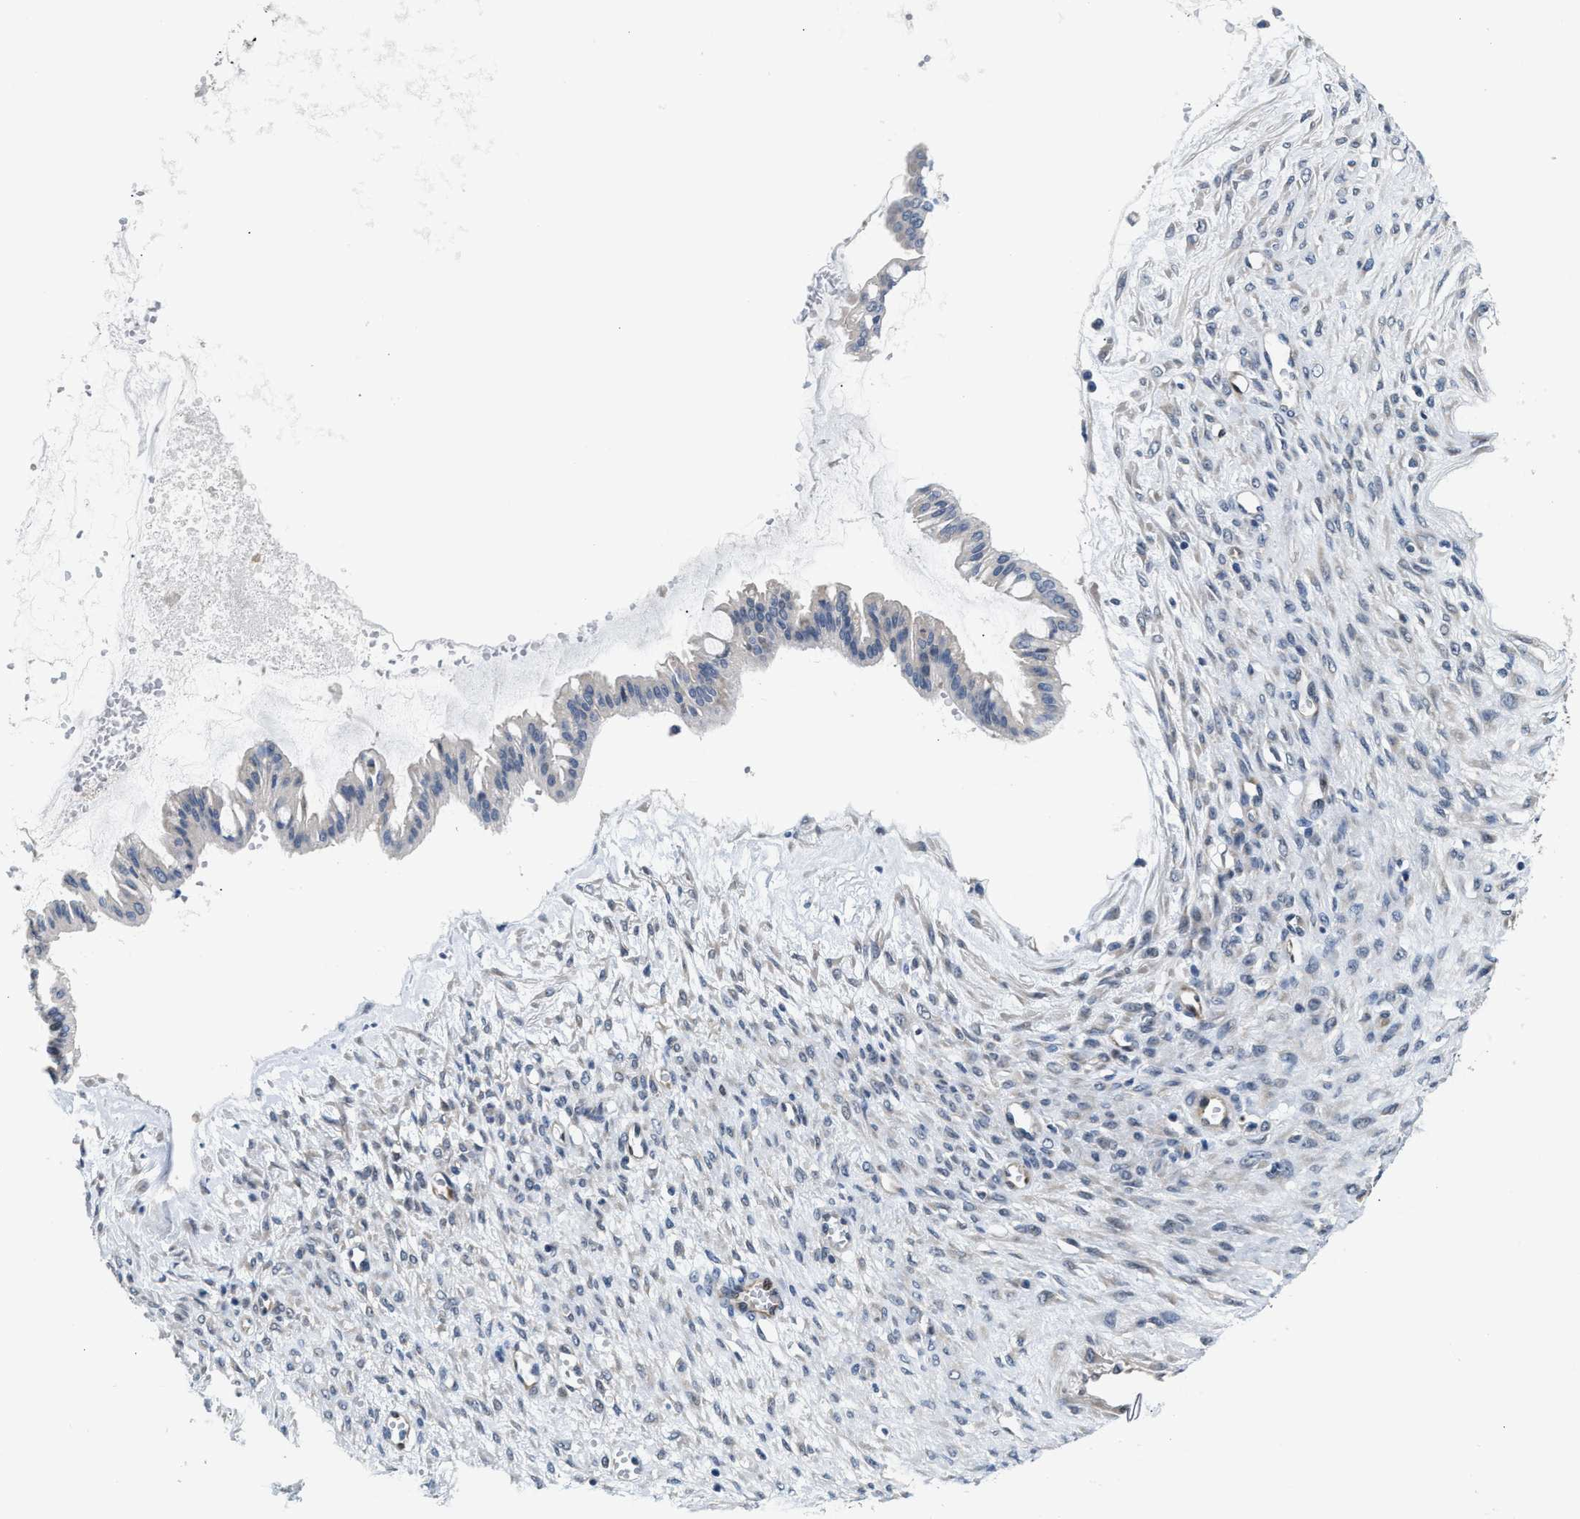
{"staining": {"intensity": "moderate", "quantity": "<25%", "location": "cytoplasmic/membranous"}, "tissue": "ovarian cancer", "cell_type": "Tumor cells", "image_type": "cancer", "snomed": [{"axis": "morphology", "description": "Cystadenocarcinoma, mucinous, NOS"}, {"axis": "topography", "description": "Ovary"}], "caption": "Tumor cells display low levels of moderate cytoplasmic/membranous expression in about <25% of cells in ovarian cancer (mucinous cystadenocarcinoma). (Brightfield microscopy of DAB IHC at high magnification).", "gene": "CLGN", "patient": {"sex": "female", "age": 73}}